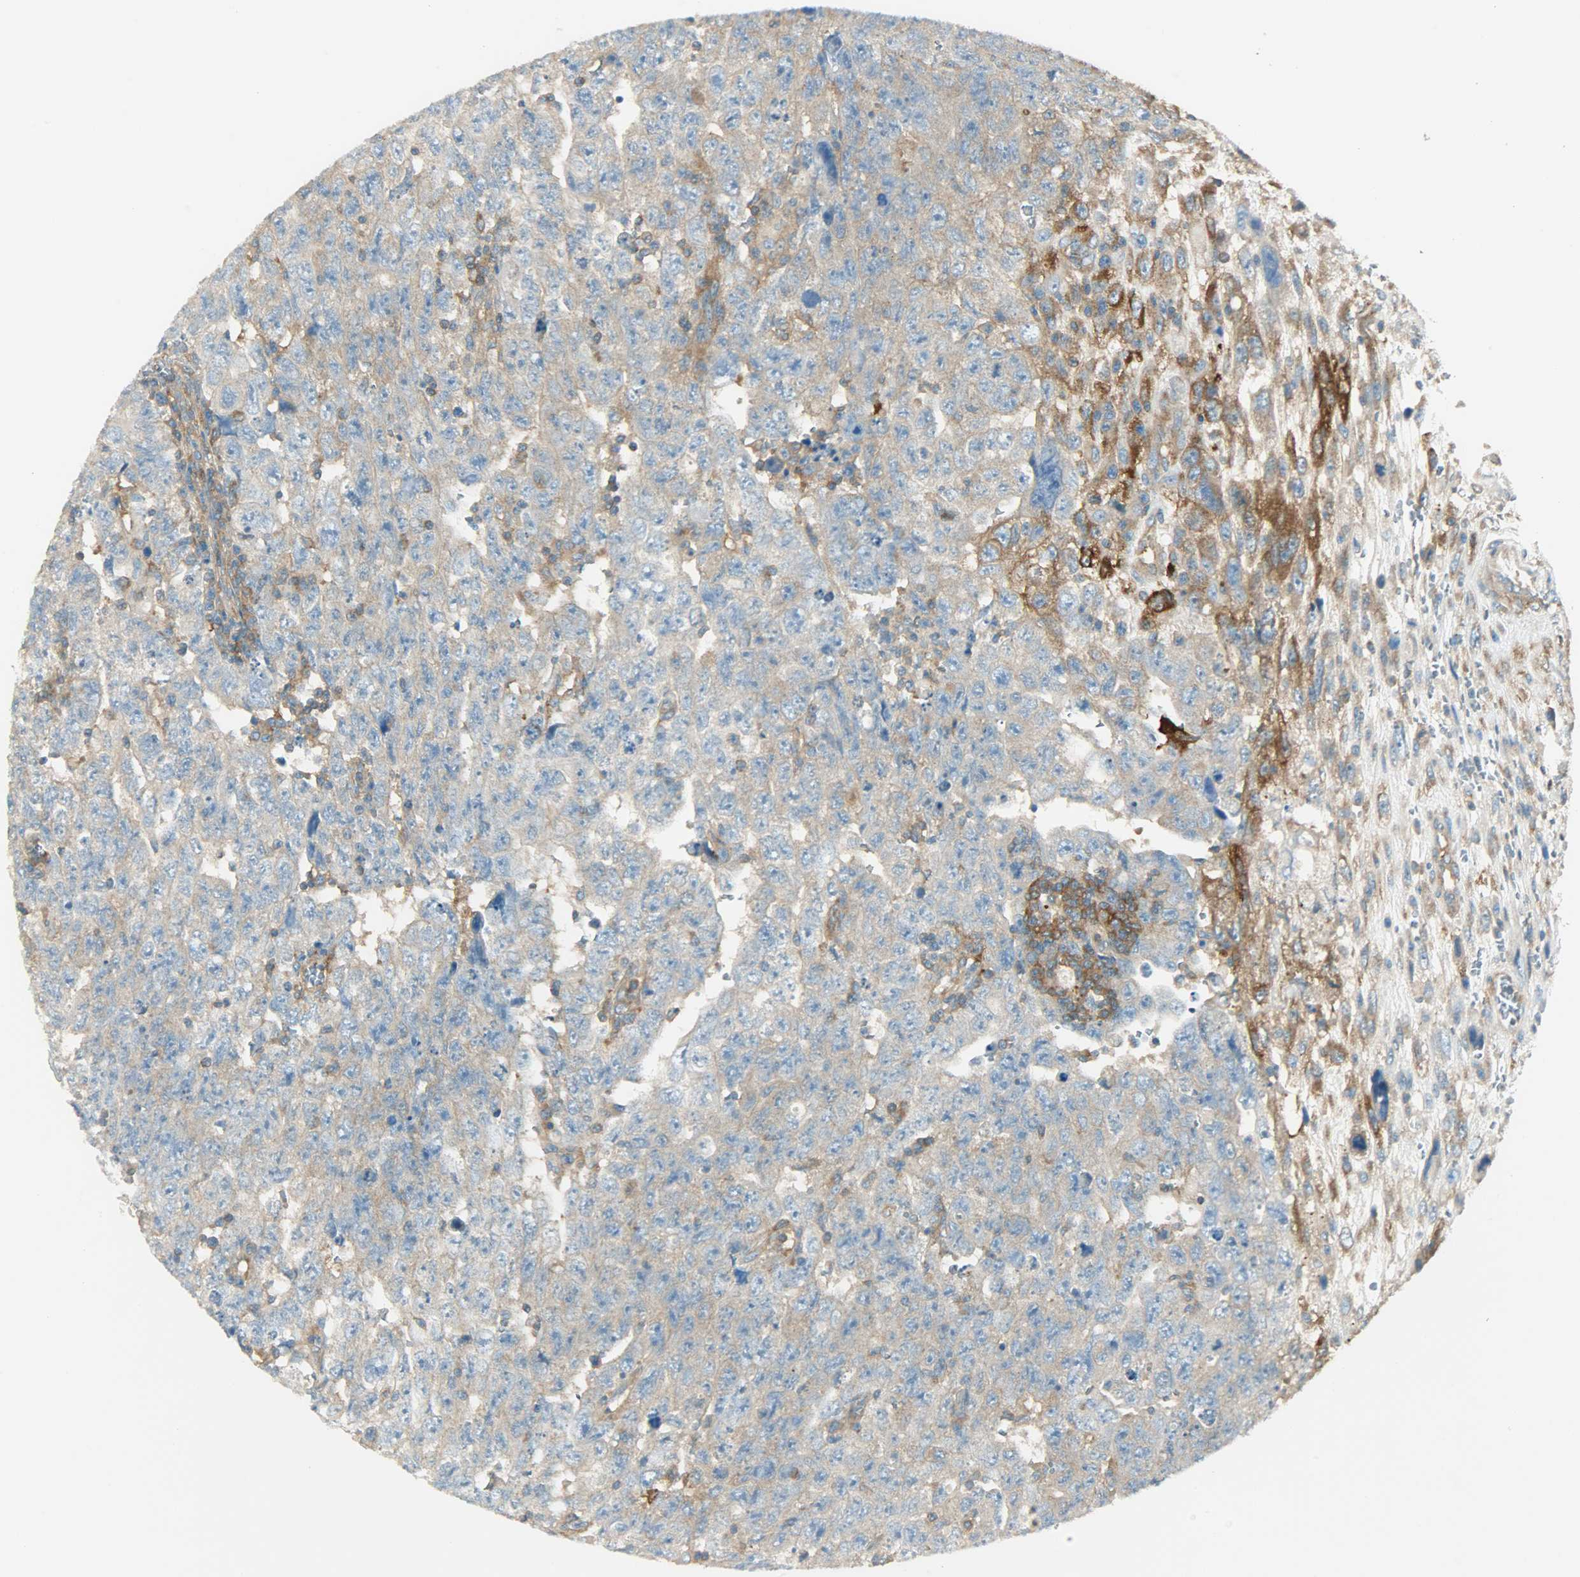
{"staining": {"intensity": "weak", "quantity": ">75%", "location": "cytoplasmic/membranous"}, "tissue": "testis cancer", "cell_type": "Tumor cells", "image_type": "cancer", "snomed": [{"axis": "morphology", "description": "Carcinoma, Embryonal, NOS"}, {"axis": "topography", "description": "Testis"}], "caption": "Human embryonal carcinoma (testis) stained for a protein (brown) demonstrates weak cytoplasmic/membranous positive staining in approximately >75% of tumor cells.", "gene": "TSC22D2", "patient": {"sex": "male", "age": 28}}